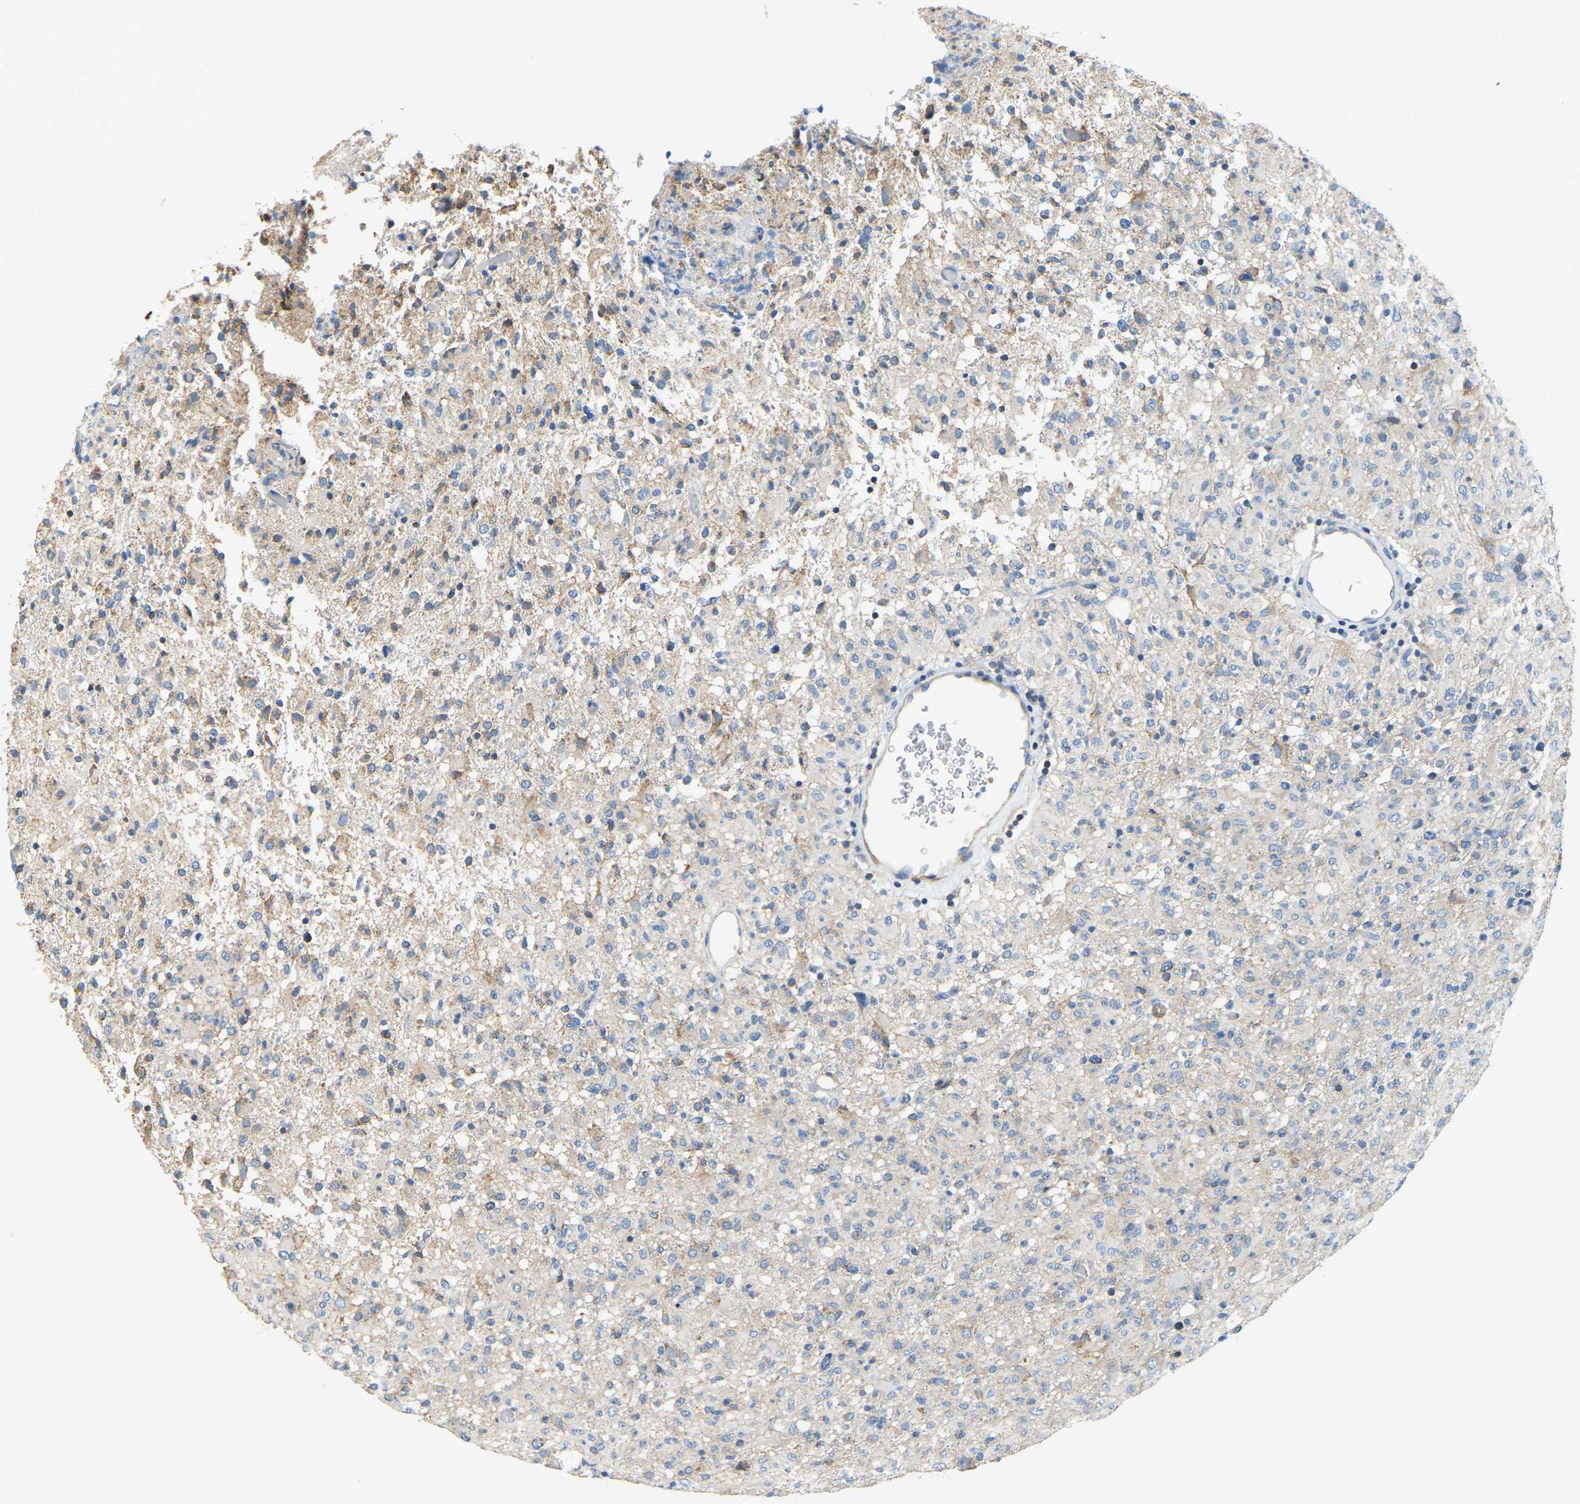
{"staining": {"intensity": "moderate", "quantity": "<25%", "location": "cytoplasmic/membranous"}, "tissue": "glioma", "cell_type": "Tumor cells", "image_type": "cancer", "snomed": [{"axis": "morphology", "description": "Glioma, malignant, High grade"}, {"axis": "topography", "description": "Brain"}], "caption": "Moderate cytoplasmic/membranous protein expression is appreciated in approximately <25% of tumor cells in glioma.", "gene": "AHNAK", "patient": {"sex": "female", "age": 57}}